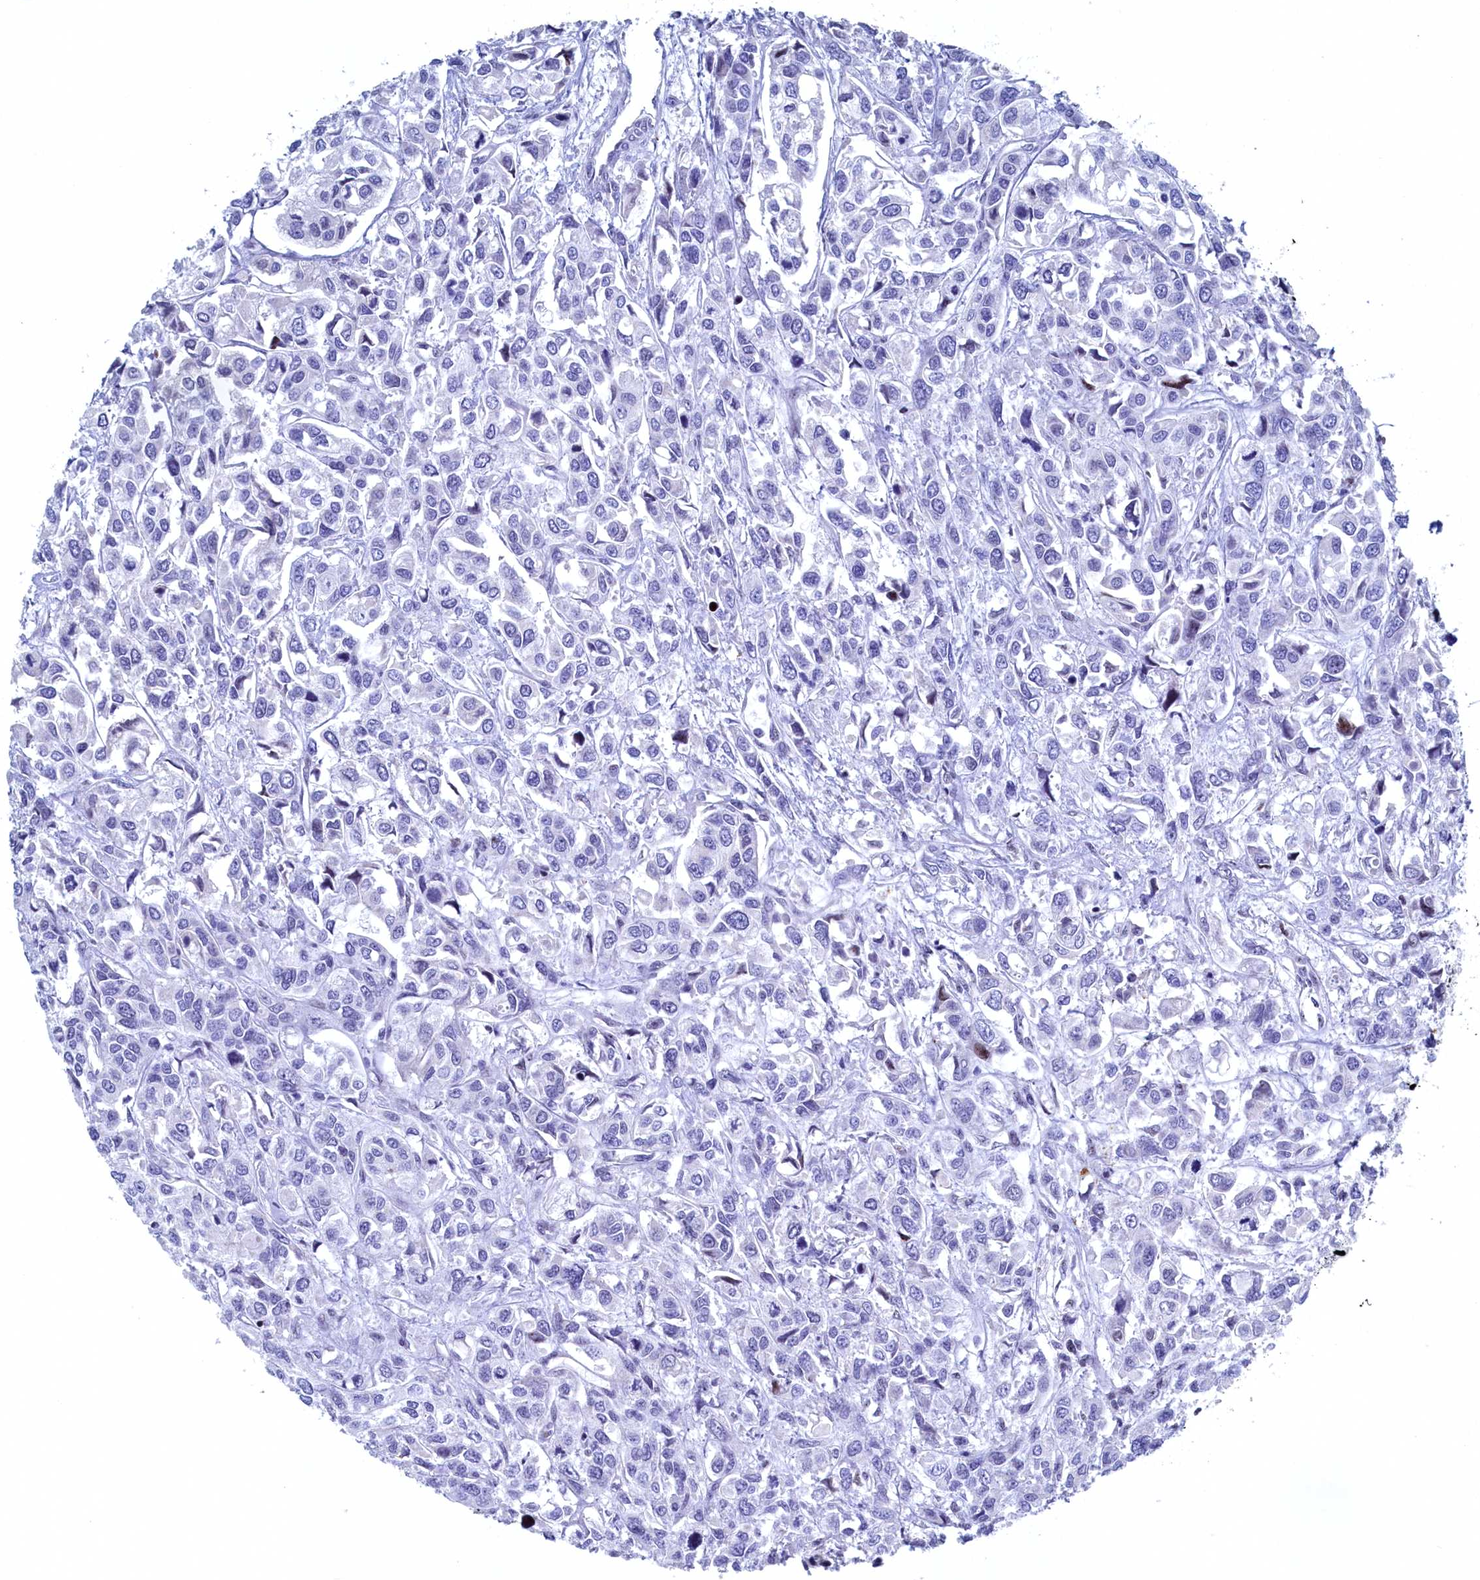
{"staining": {"intensity": "negative", "quantity": "none", "location": "none"}, "tissue": "urothelial cancer", "cell_type": "Tumor cells", "image_type": "cancer", "snomed": [{"axis": "morphology", "description": "Urothelial carcinoma, High grade"}, {"axis": "topography", "description": "Urinary bladder"}], "caption": "Urothelial cancer was stained to show a protein in brown. There is no significant staining in tumor cells.", "gene": "WDR76", "patient": {"sex": "male", "age": 67}}